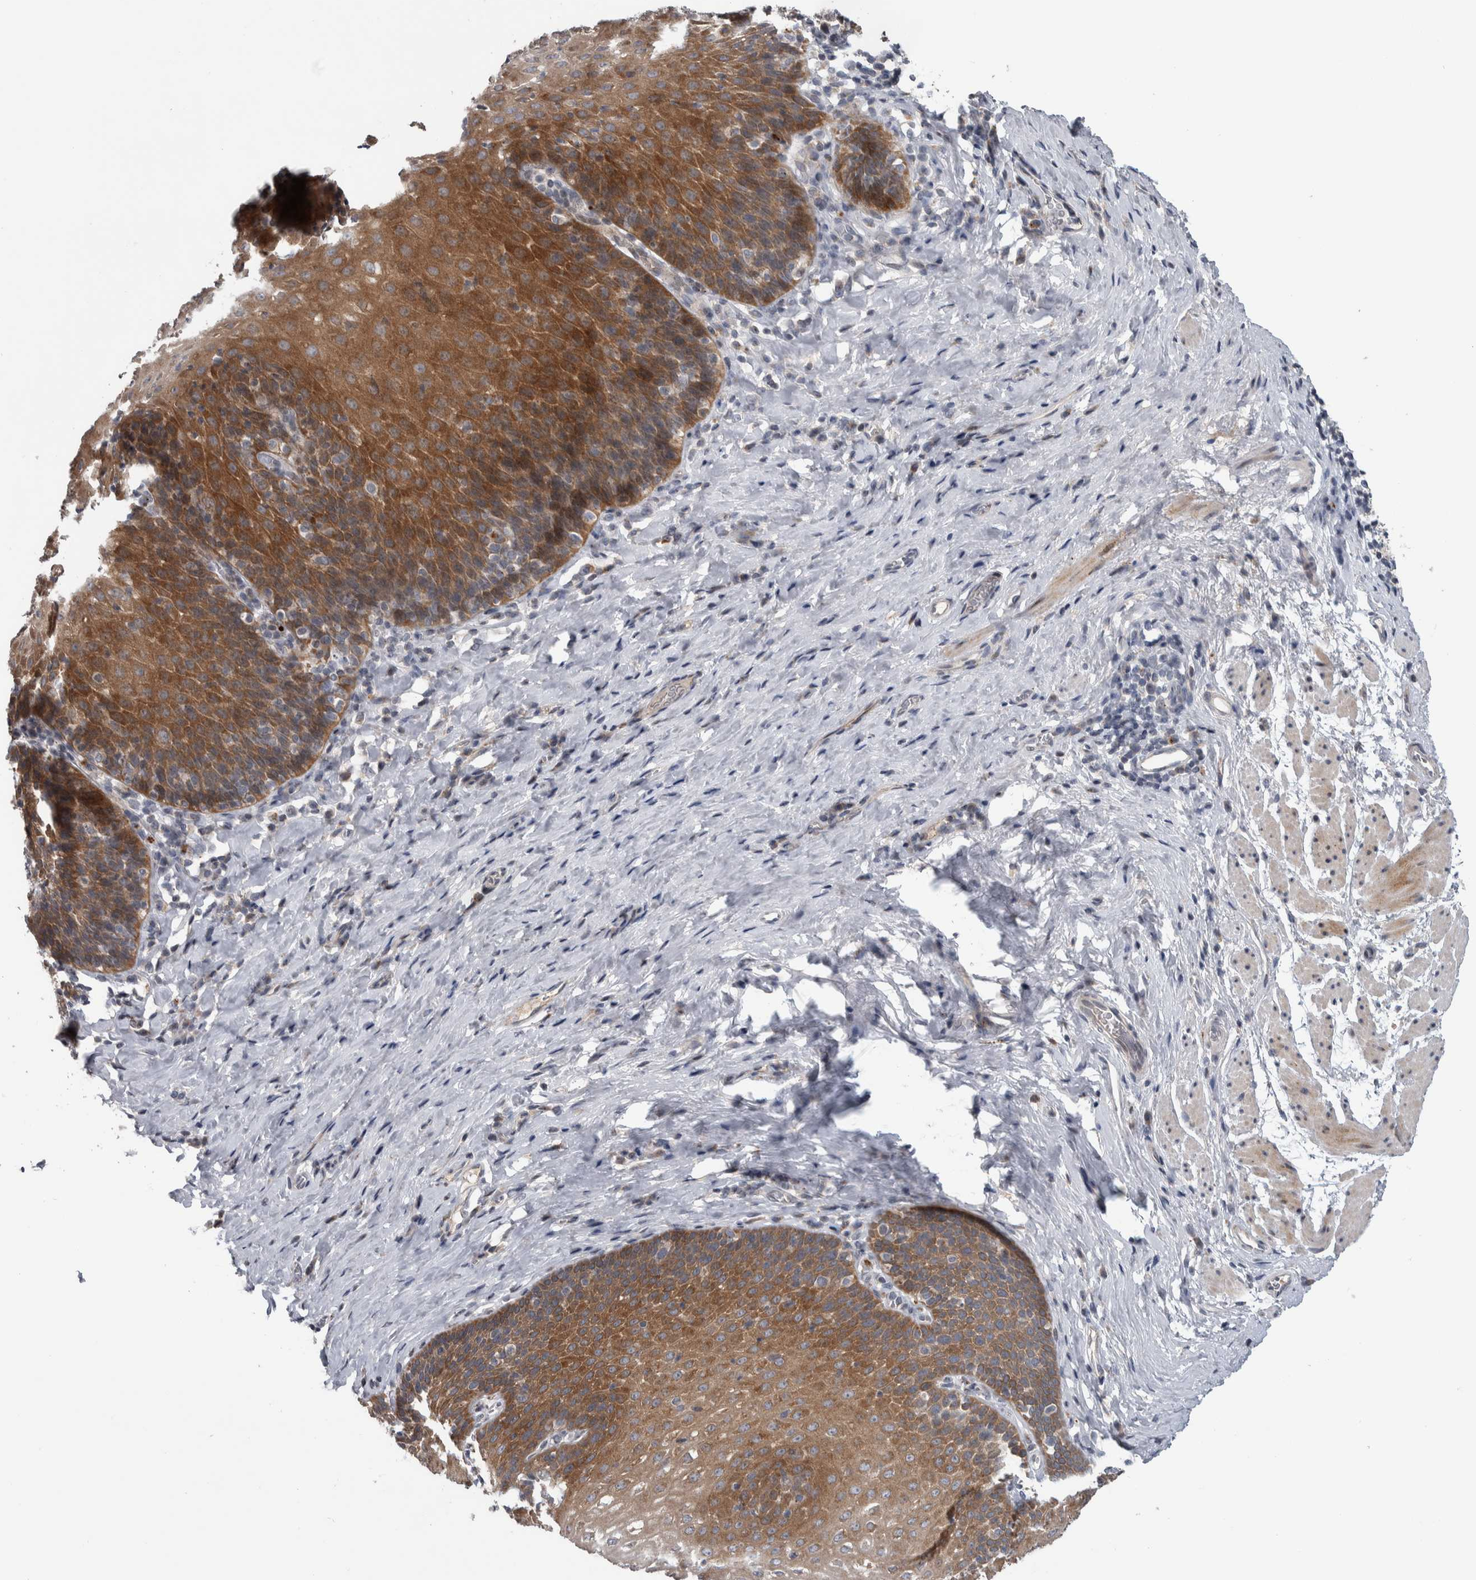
{"staining": {"intensity": "moderate", "quantity": ">75%", "location": "cytoplasmic/membranous"}, "tissue": "esophagus", "cell_type": "Squamous epithelial cells", "image_type": "normal", "snomed": [{"axis": "morphology", "description": "Normal tissue, NOS"}, {"axis": "topography", "description": "Esophagus"}], "caption": "A histopathology image showing moderate cytoplasmic/membranous positivity in about >75% of squamous epithelial cells in unremarkable esophagus, as visualized by brown immunohistochemical staining.", "gene": "FAM83G", "patient": {"sex": "female", "age": 61}}